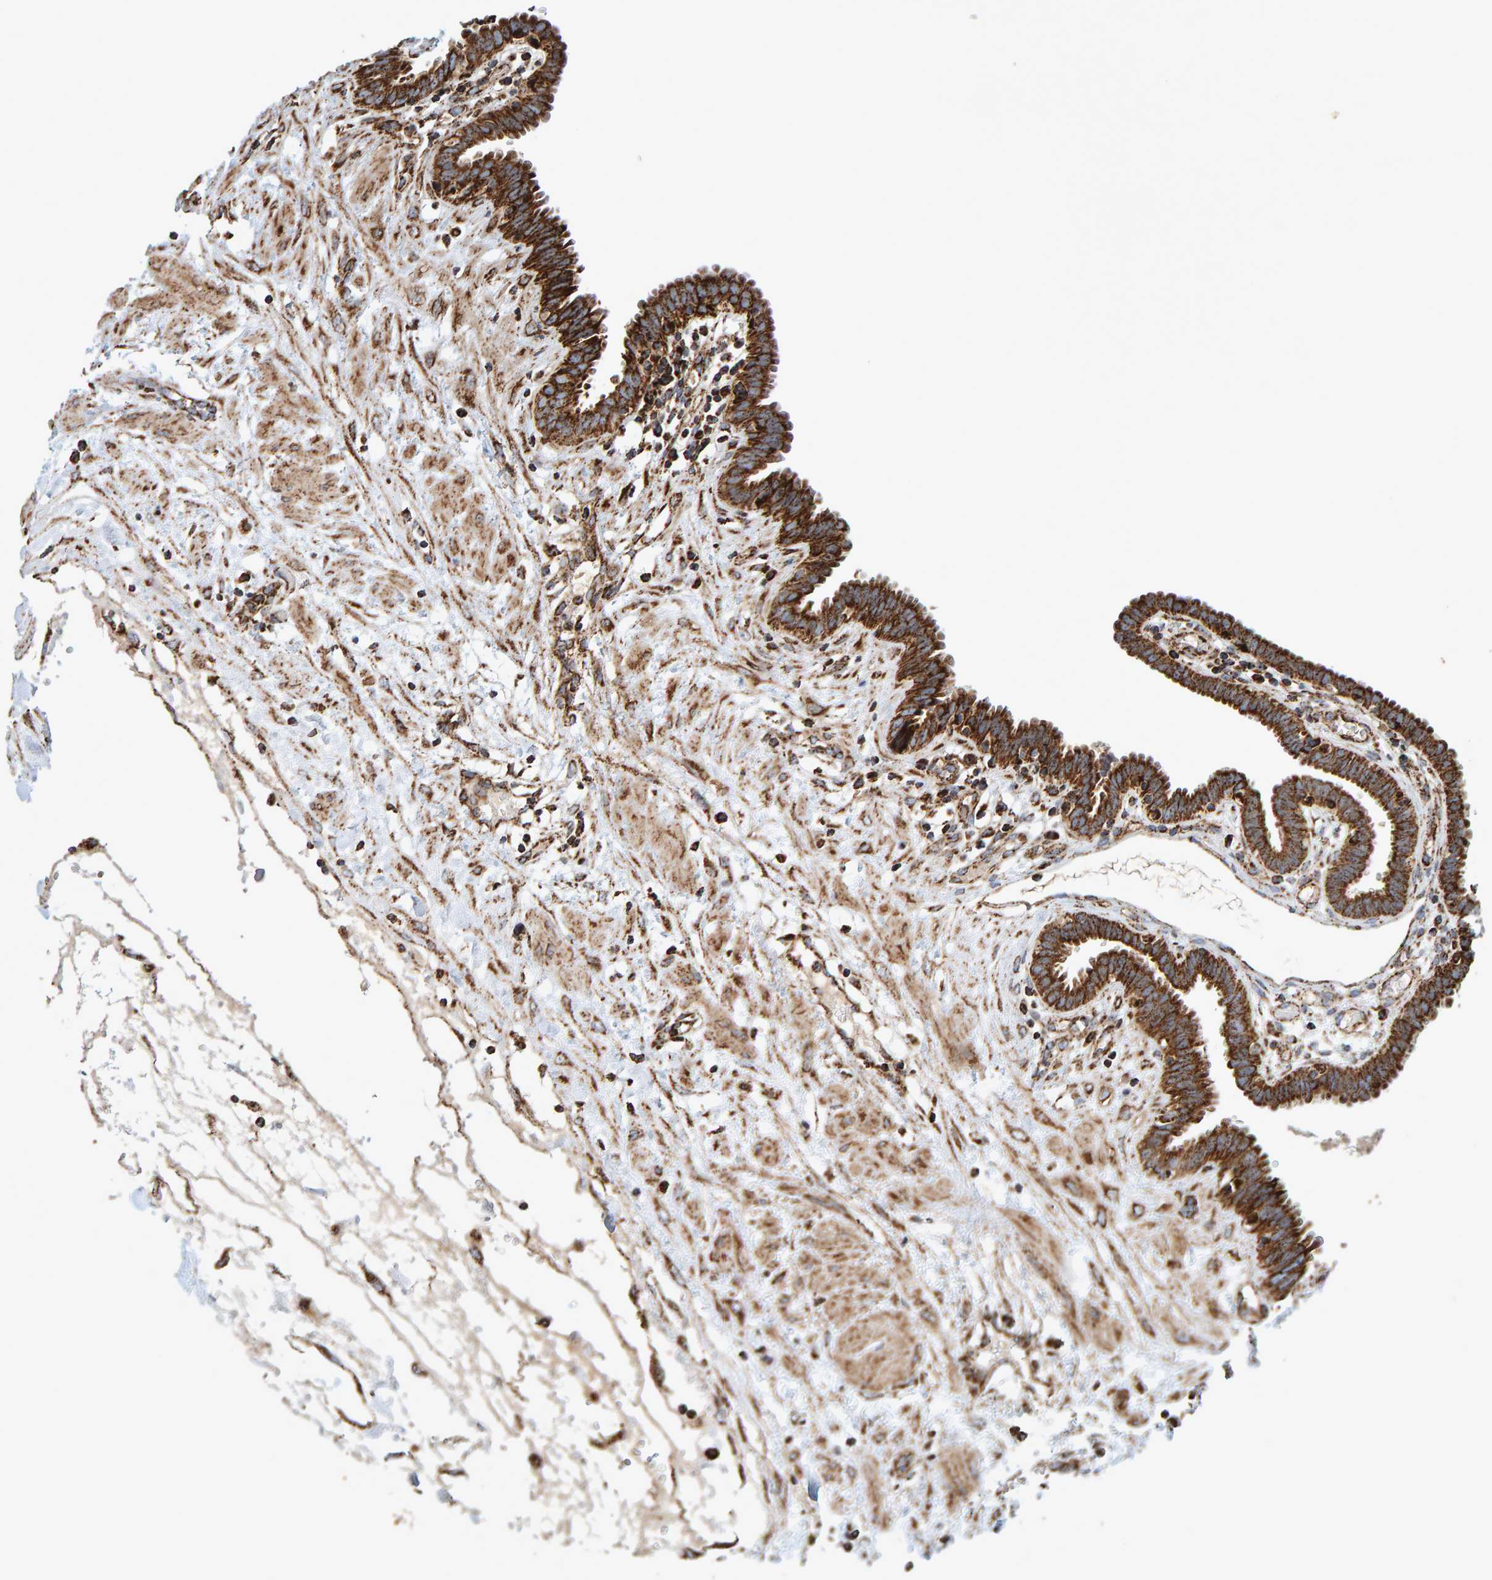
{"staining": {"intensity": "strong", "quantity": ">75%", "location": "cytoplasmic/membranous"}, "tissue": "fallopian tube", "cell_type": "Glandular cells", "image_type": "normal", "snomed": [{"axis": "morphology", "description": "Normal tissue, NOS"}, {"axis": "topography", "description": "Fallopian tube"}, {"axis": "topography", "description": "Placenta"}], "caption": "An image of fallopian tube stained for a protein exhibits strong cytoplasmic/membranous brown staining in glandular cells. (IHC, brightfield microscopy, high magnification).", "gene": "MRPL45", "patient": {"sex": "female", "age": 32}}